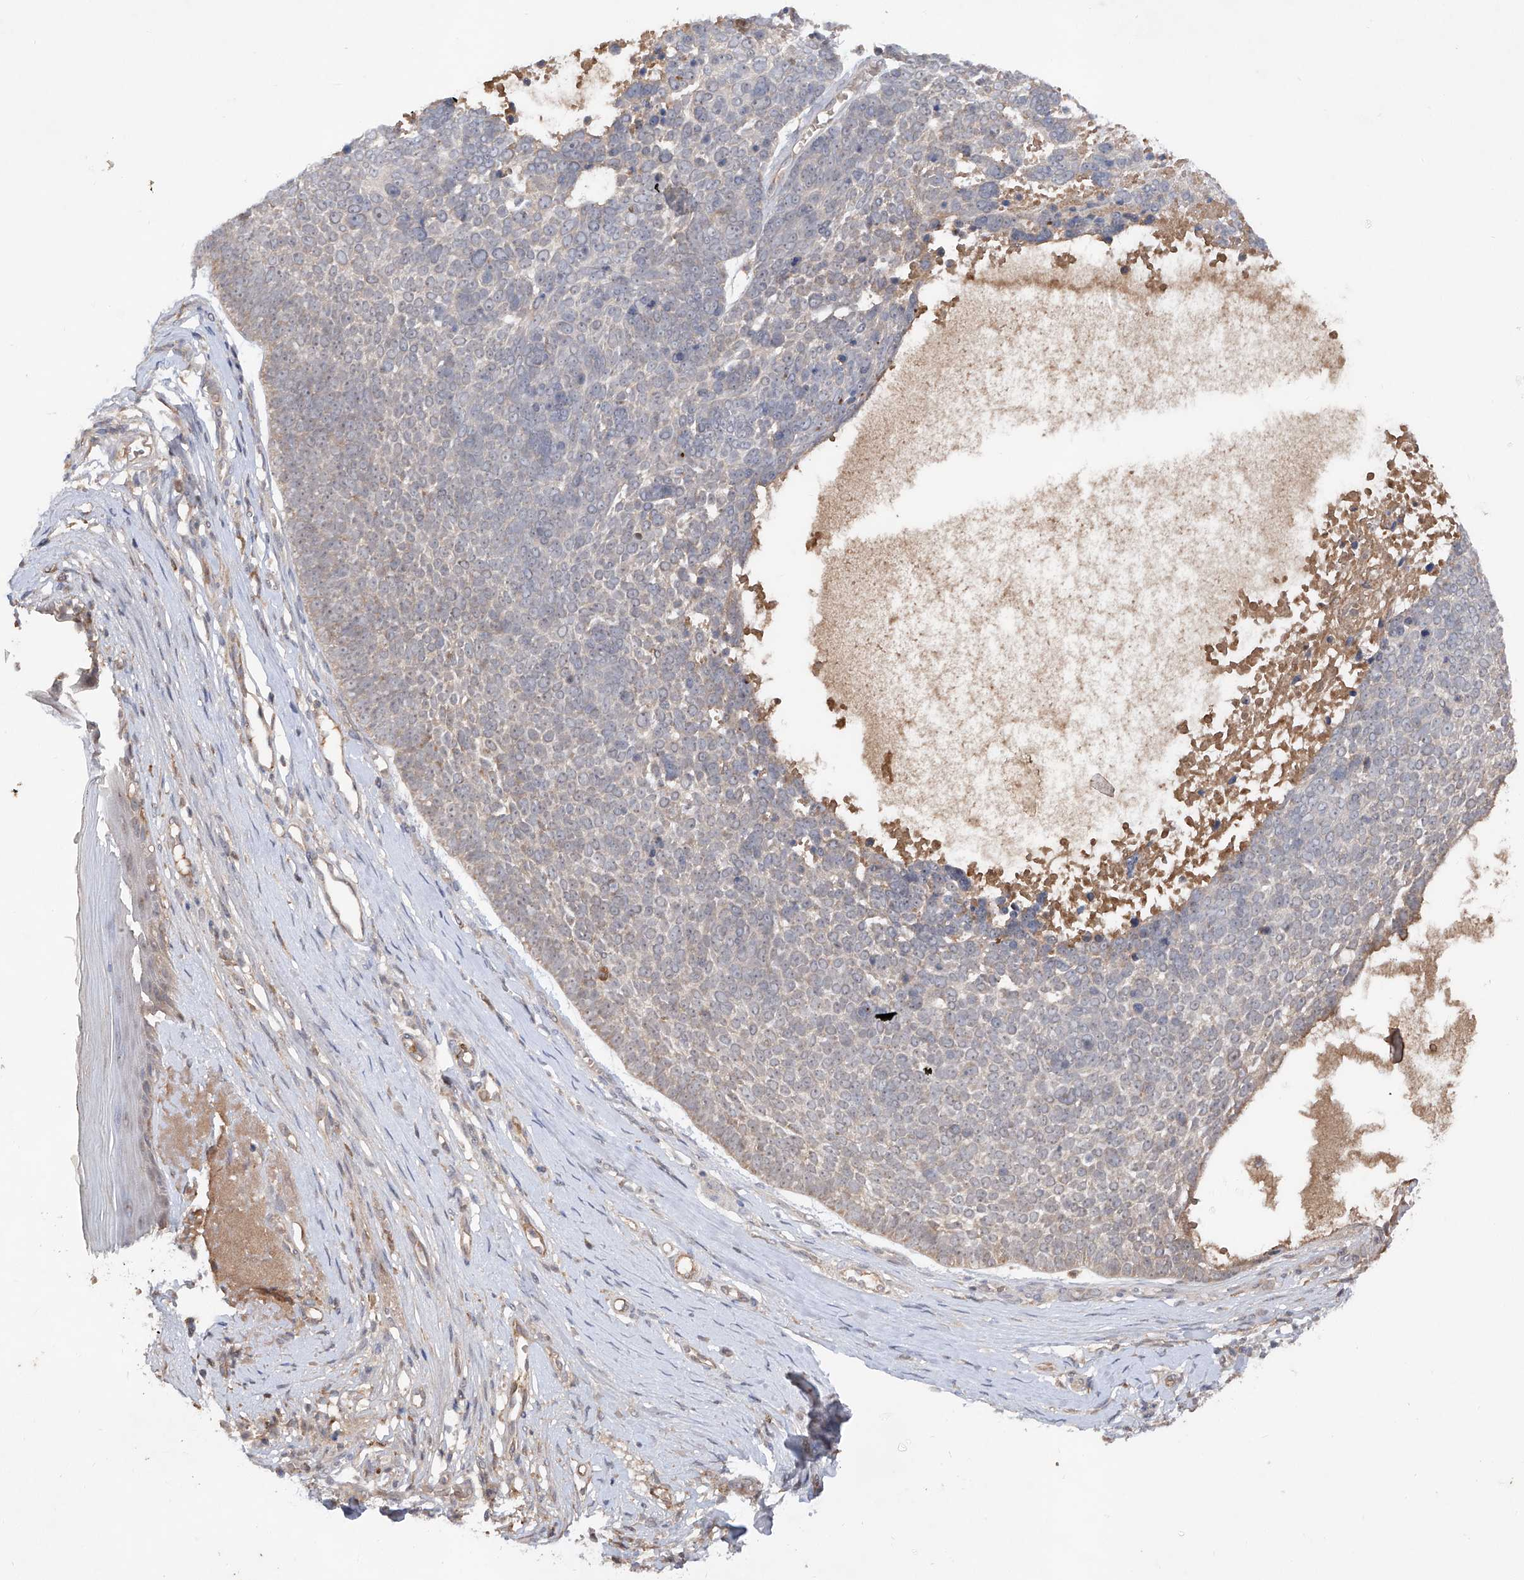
{"staining": {"intensity": "negative", "quantity": "none", "location": "none"}, "tissue": "skin cancer", "cell_type": "Tumor cells", "image_type": "cancer", "snomed": [{"axis": "morphology", "description": "Basal cell carcinoma"}, {"axis": "topography", "description": "Skin"}], "caption": "IHC image of neoplastic tissue: skin cancer (basal cell carcinoma) stained with DAB (3,3'-diaminobenzidine) reveals no significant protein expression in tumor cells. The staining is performed using DAB (3,3'-diaminobenzidine) brown chromogen with nuclei counter-stained in using hematoxylin.", "gene": "FAM135A", "patient": {"sex": "female", "age": 81}}